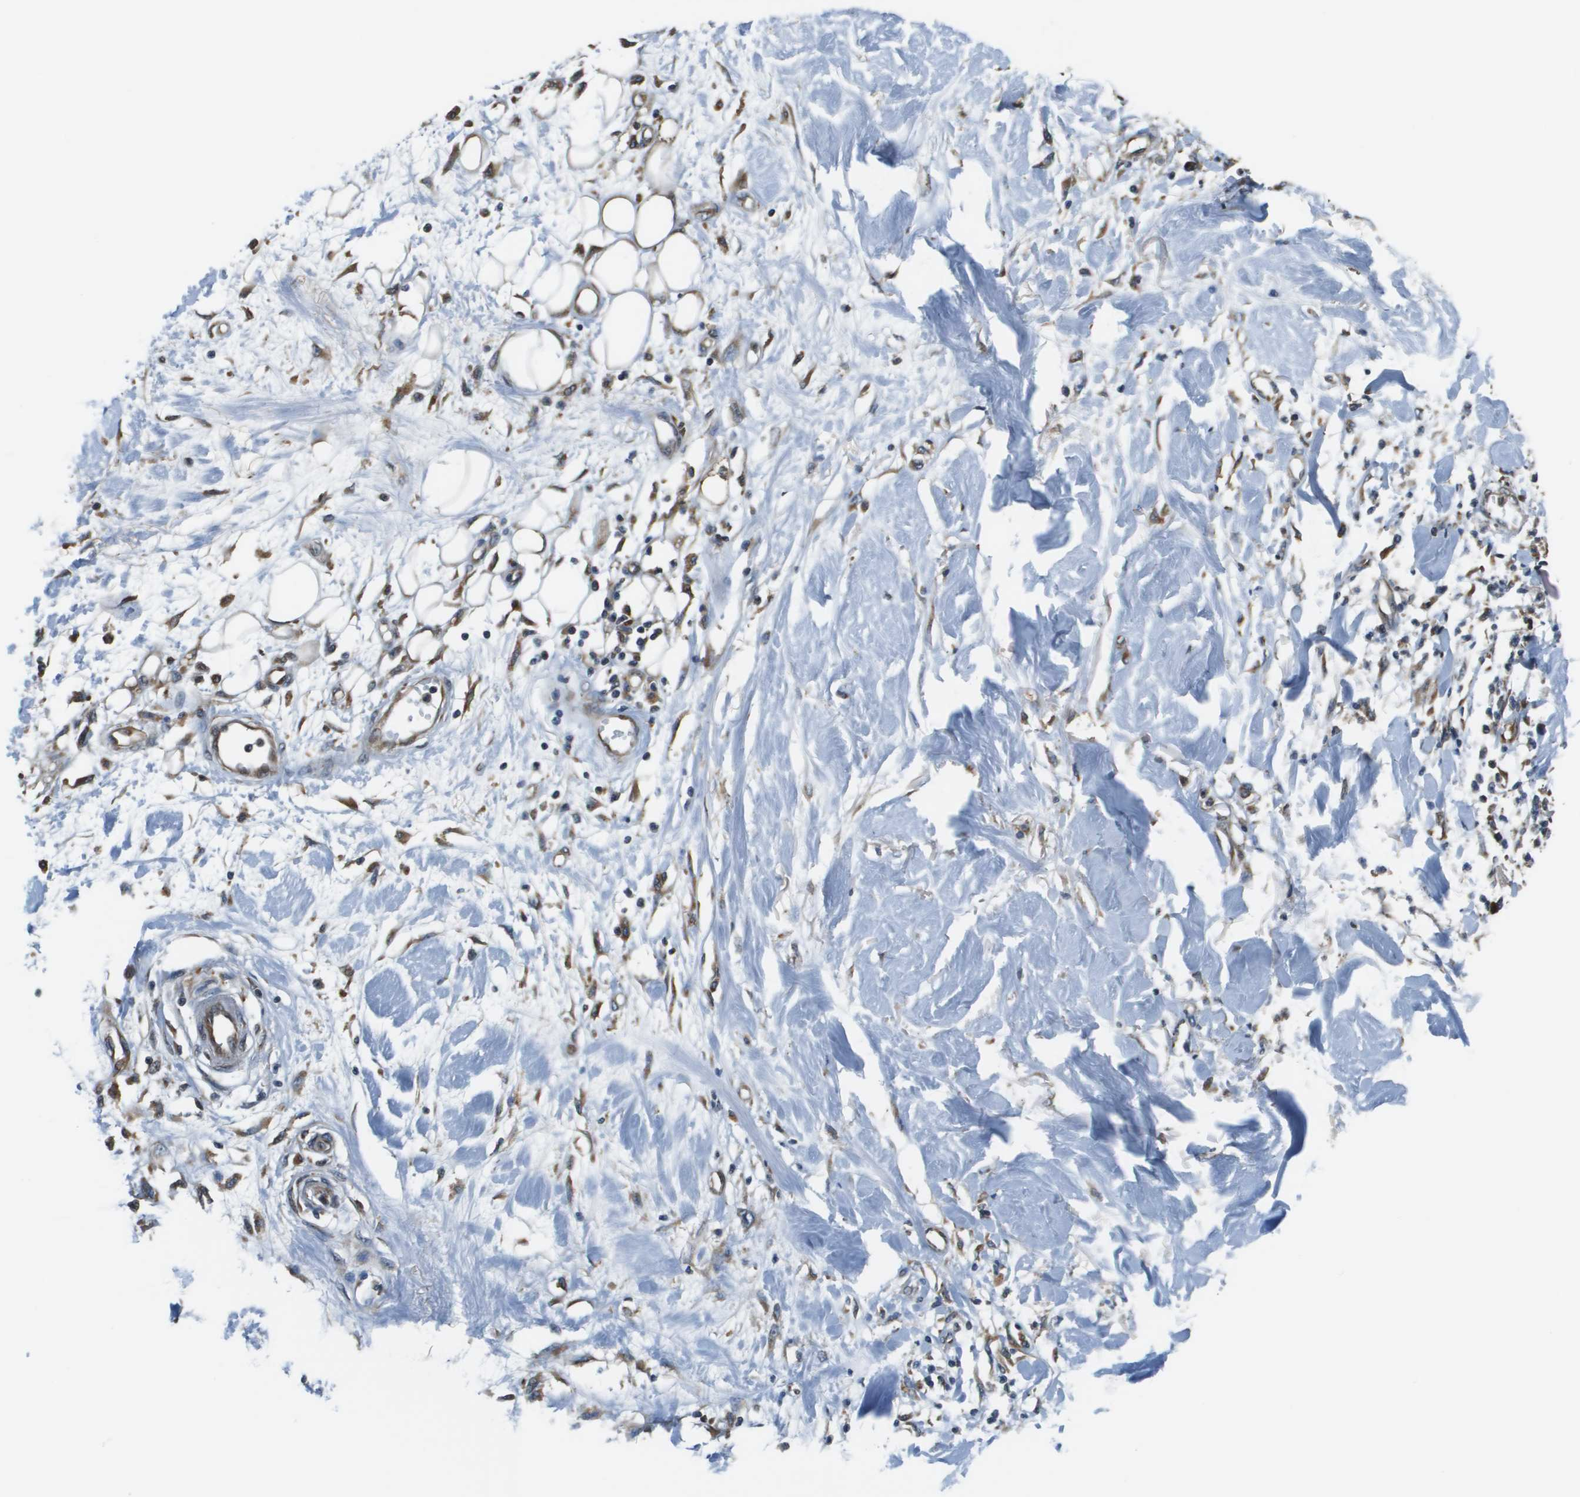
{"staining": {"intensity": "strong", "quantity": "25%-75%", "location": "cytoplasmic/membranous"}, "tissue": "adipose tissue", "cell_type": "Adipocytes", "image_type": "normal", "snomed": [{"axis": "morphology", "description": "Normal tissue, NOS"}, {"axis": "morphology", "description": "Squamous cell carcinoma, NOS"}, {"axis": "topography", "description": "Skin"}, {"axis": "topography", "description": "Peripheral nerve tissue"}], "caption": "DAB immunohistochemical staining of unremarkable adipose tissue demonstrates strong cytoplasmic/membranous protein staining in about 25%-75% of adipocytes.", "gene": "SEC62", "patient": {"sex": "male", "age": 83}}